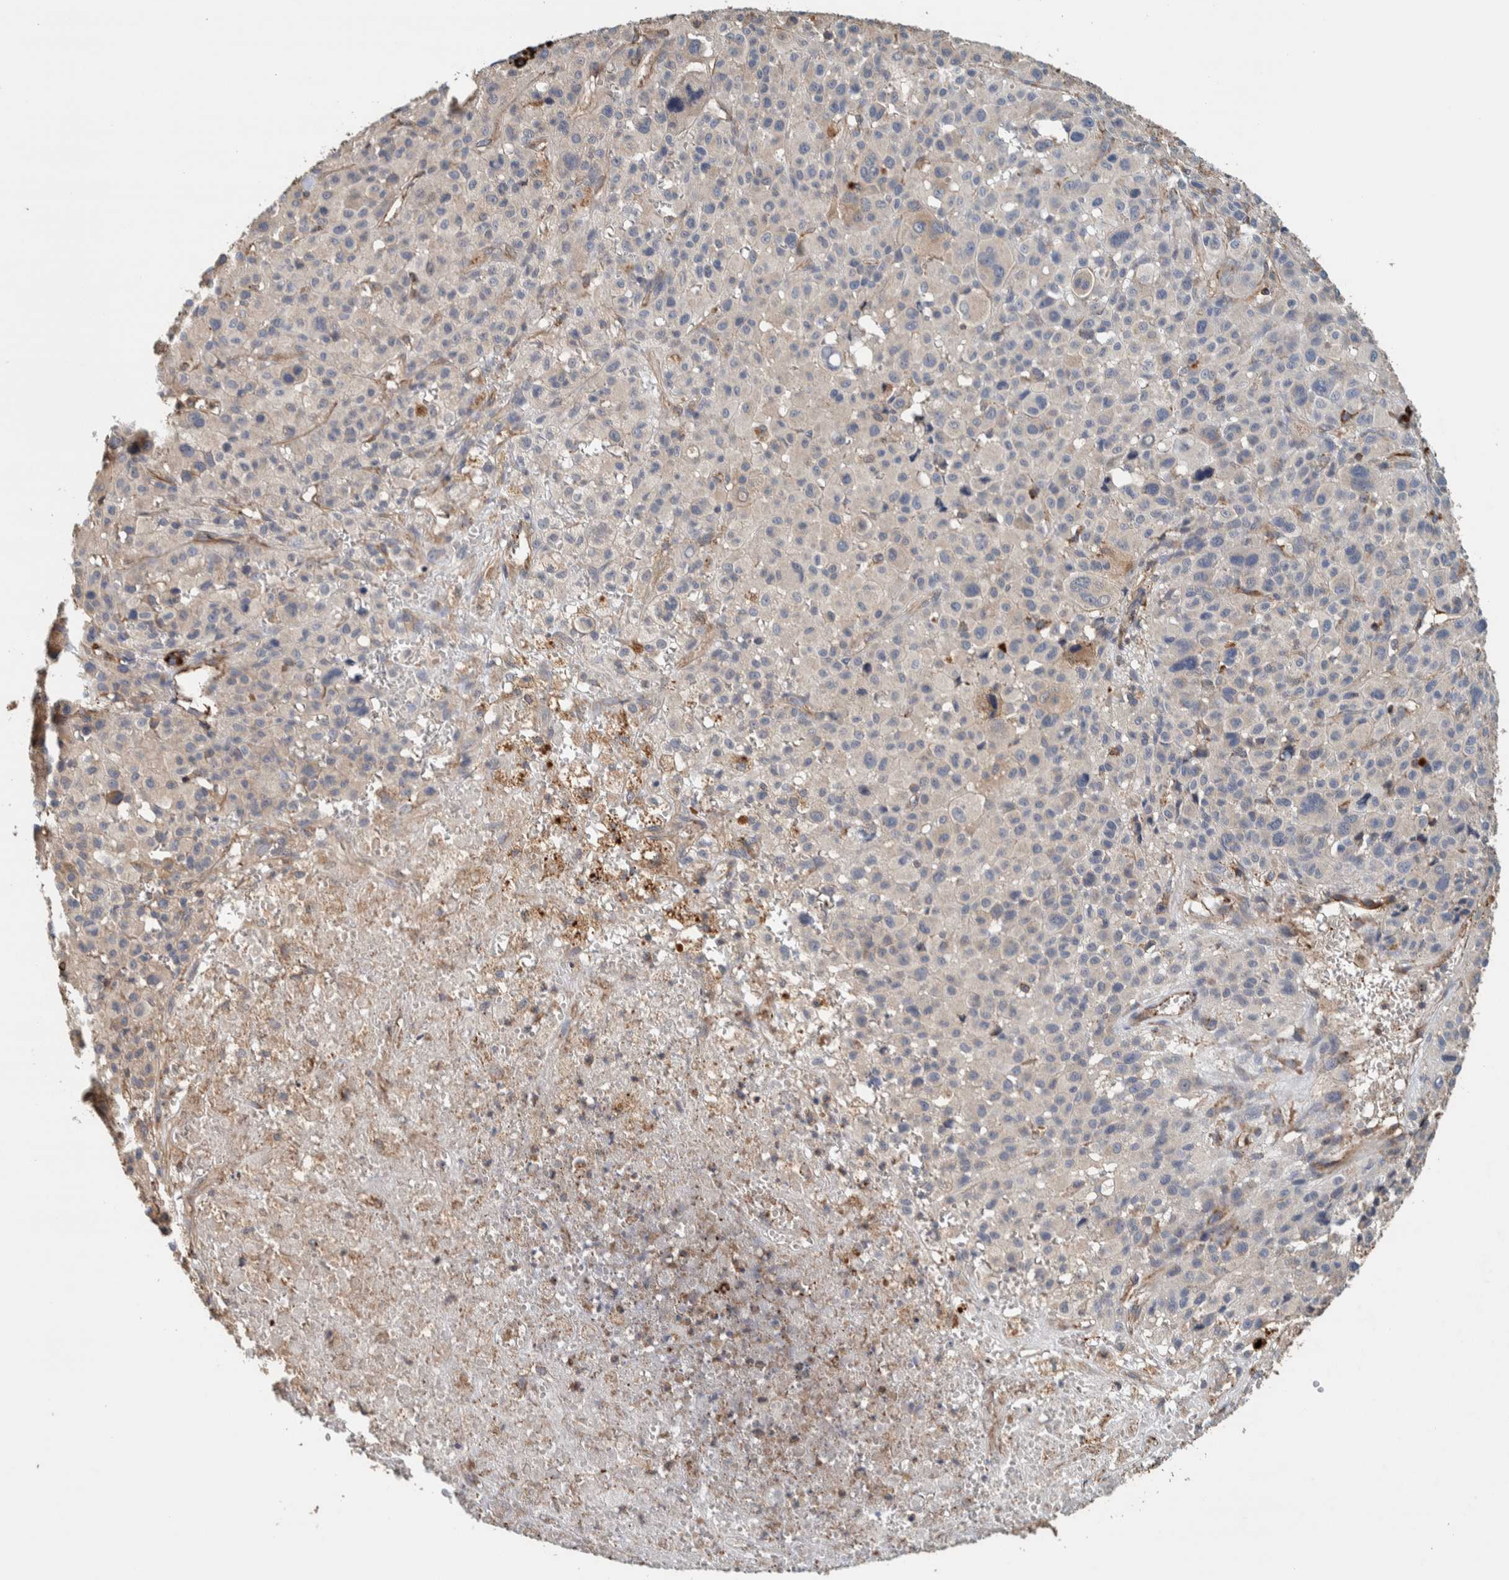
{"staining": {"intensity": "negative", "quantity": "none", "location": "none"}, "tissue": "melanoma", "cell_type": "Tumor cells", "image_type": "cancer", "snomed": [{"axis": "morphology", "description": "Malignant melanoma, Metastatic site"}, {"axis": "topography", "description": "Skin"}], "caption": "The image exhibits no staining of tumor cells in malignant melanoma (metastatic site).", "gene": "PLA2G3", "patient": {"sex": "female", "age": 74}}